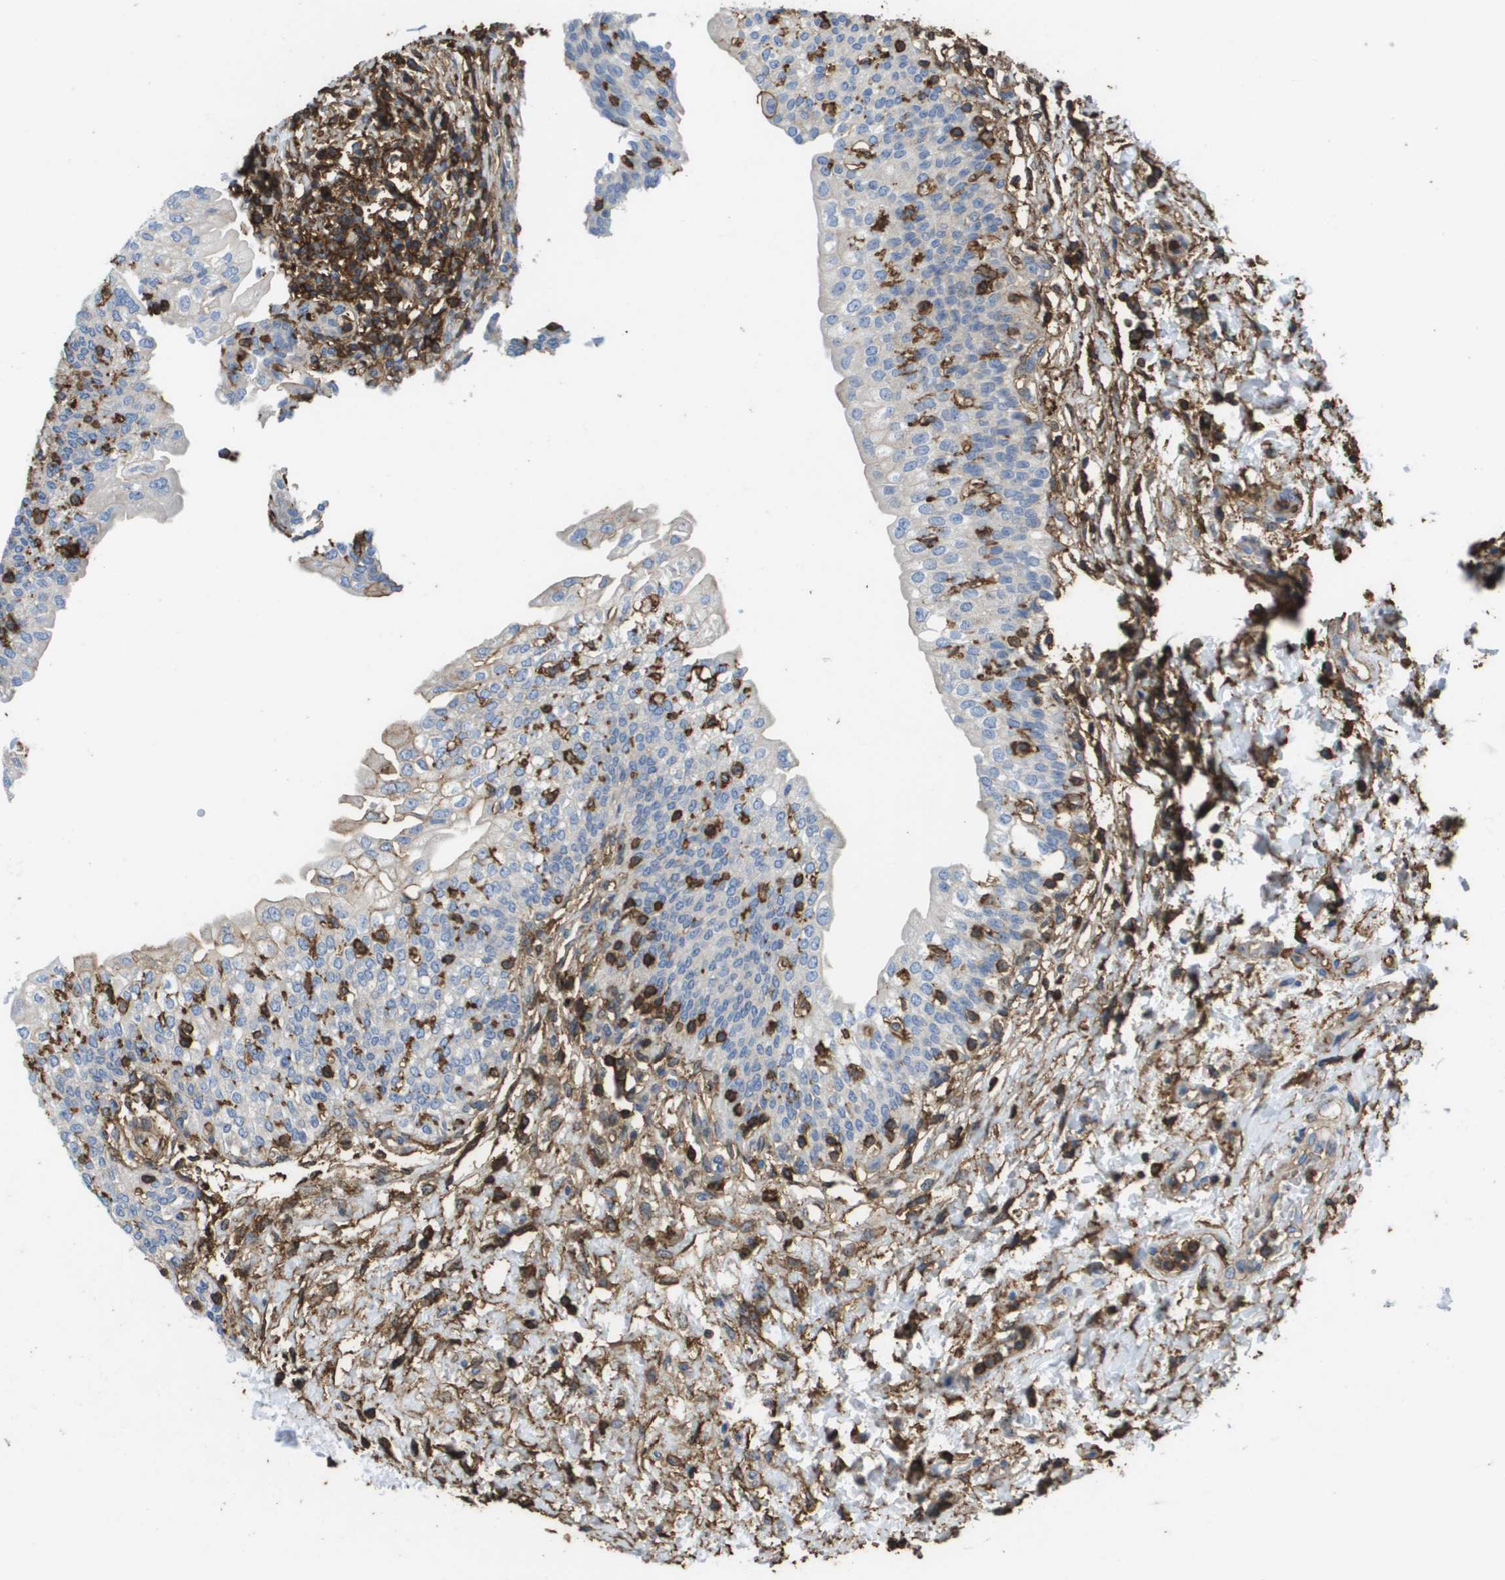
{"staining": {"intensity": "negative", "quantity": "none", "location": "none"}, "tissue": "urinary bladder", "cell_type": "Urothelial cells", "image_type": "normal", "snomed": [{"axis": "morphology", "description": "Normal tissue, NOS"}, {"axis": "topography", "description": "Urinary bladder"}], "caption": "A photomicrograph of urinary bladder stained for a protein demonstrates no brown staining in urothelial cells. (Stains: DAB (3,3'-diaminobenzidine) immunohistochemistry (IHC) with hematoxylin counter stain, Microscopy: brightfield microscopy at high magnification).", "gene": "PASK", "patient": {"sex": "male", "age": 55}}